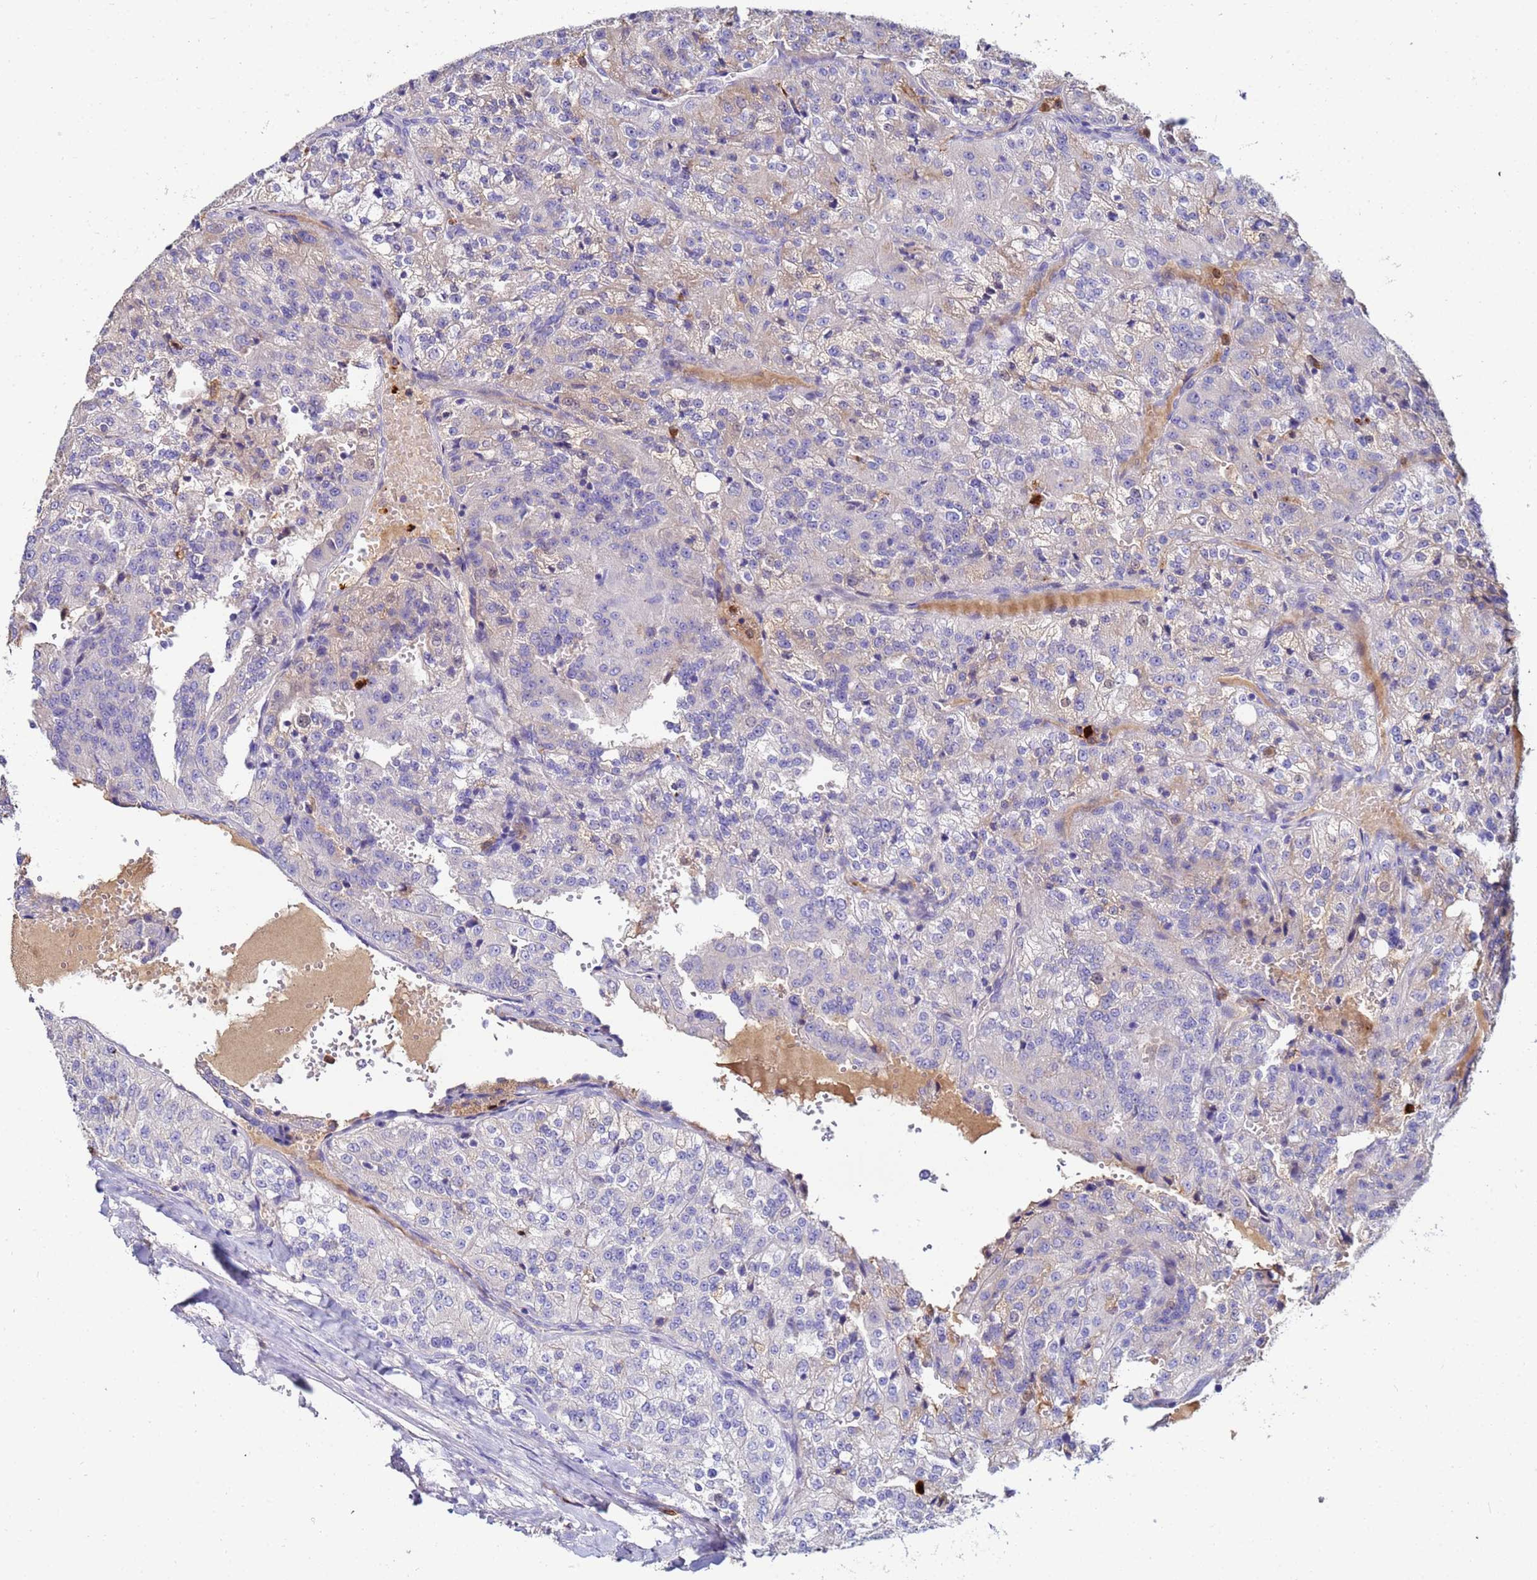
{"staining": {"intensity": "negative", "quantity": "none", "location": "none"}, "tissue": "renal cancer", "cell_type": "Tumor cells", "image_type": "cancer", "snomed": [{"axis": "morphology", "description": "Adenocarcinoma, NOS"}, {"axis": "topography", "description": "Kidney"}], "caption": "DAB immunohistochemical staining of adenocarcinoma (renal) shows no significant staining in tumor cells.", "gene": "TUBAL3", "patient": {"sex": "female", "age": 63}}